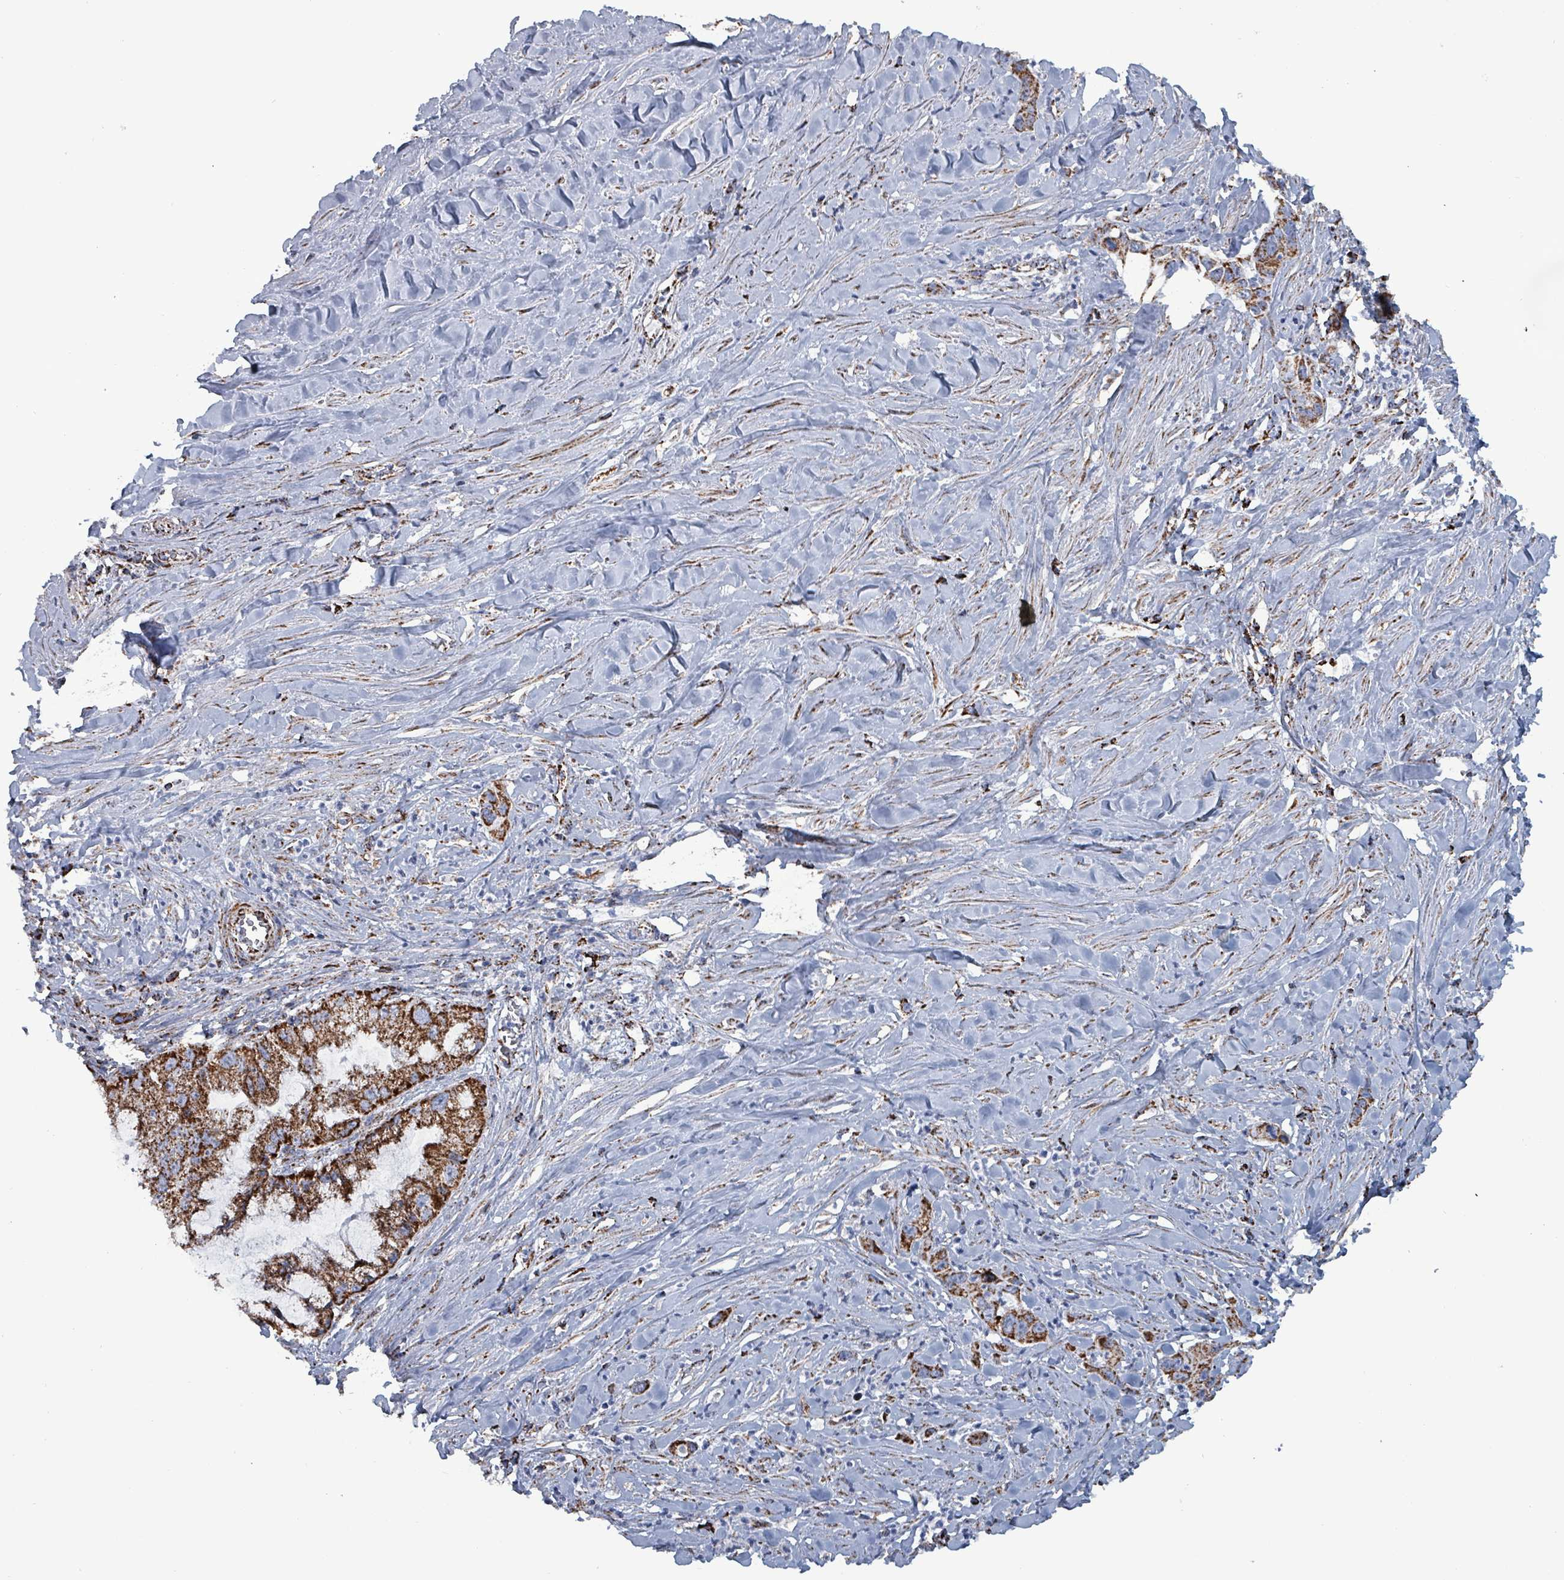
{"staining": {"intensity": "strong", "quantity": "25%-75%", "location": "cytoplasmic/membranous"}, "tissue": "pancreatic cancer", "cell_type": "Tumor cells", "image_type": "cancer", "snomed": [{"axis": "morphology", "description": "Adenocarcinoma, NOS"}, {"axis": "topography", "description": "Pancreas"}], "caption": "This micrograph displays immunohistochemistry (IHC) staining of human adenocarcinoma (pancreatic), with high strong cytoplasmic/membranous positivity in about 25%-75% of tumor cells.", "gene": "IDH3B", "patient": {"sex": "male", "age": 73}}